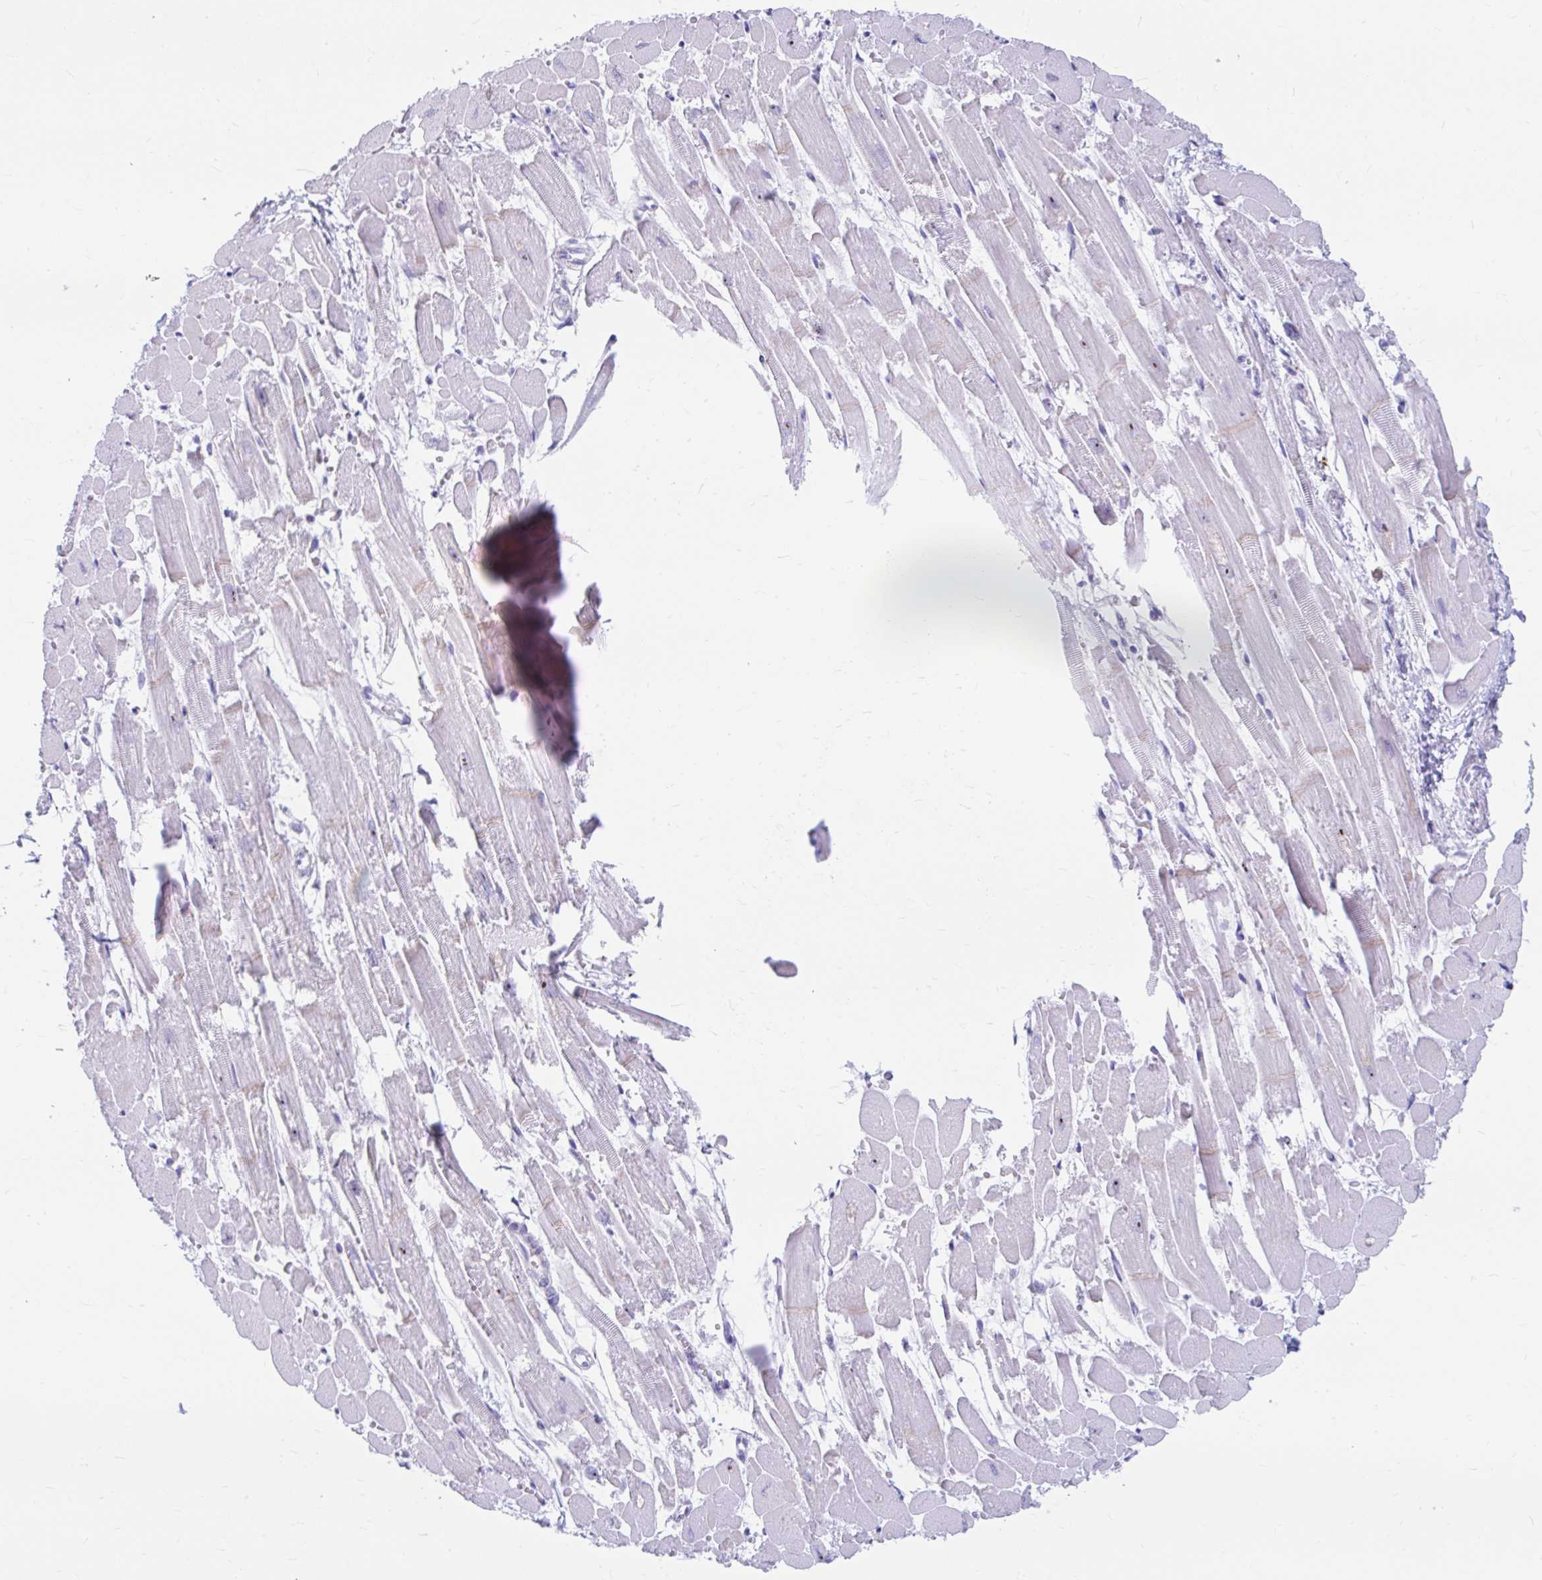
{"staining": {"intensity": "moderate", "quantity": "<25%", "location": "cytoplasmic/membranous"}, "tissue": "heart muscle", "cell_type": "Cardiomyocytes", "image_type": "normal", "snomed": [{"axis": "morphology", "description": "Normal tissue, NOS"}, {"axis": "topography", "description": "Heart"}], "caption": "DAB immunohistochemical staining of normal human heart muscle demonstrates moderate cytoplasmic/membranous protein positivity in about <25% of cardiomyocytes. (Stains: DAB (3,3'-diaminobenzidine) in brown, nuclei in blue, Microscopy: brightfield microscopy at high magnification).", "gene": "FTSJ3", "patient": {"sex": "female", "age": 52}}